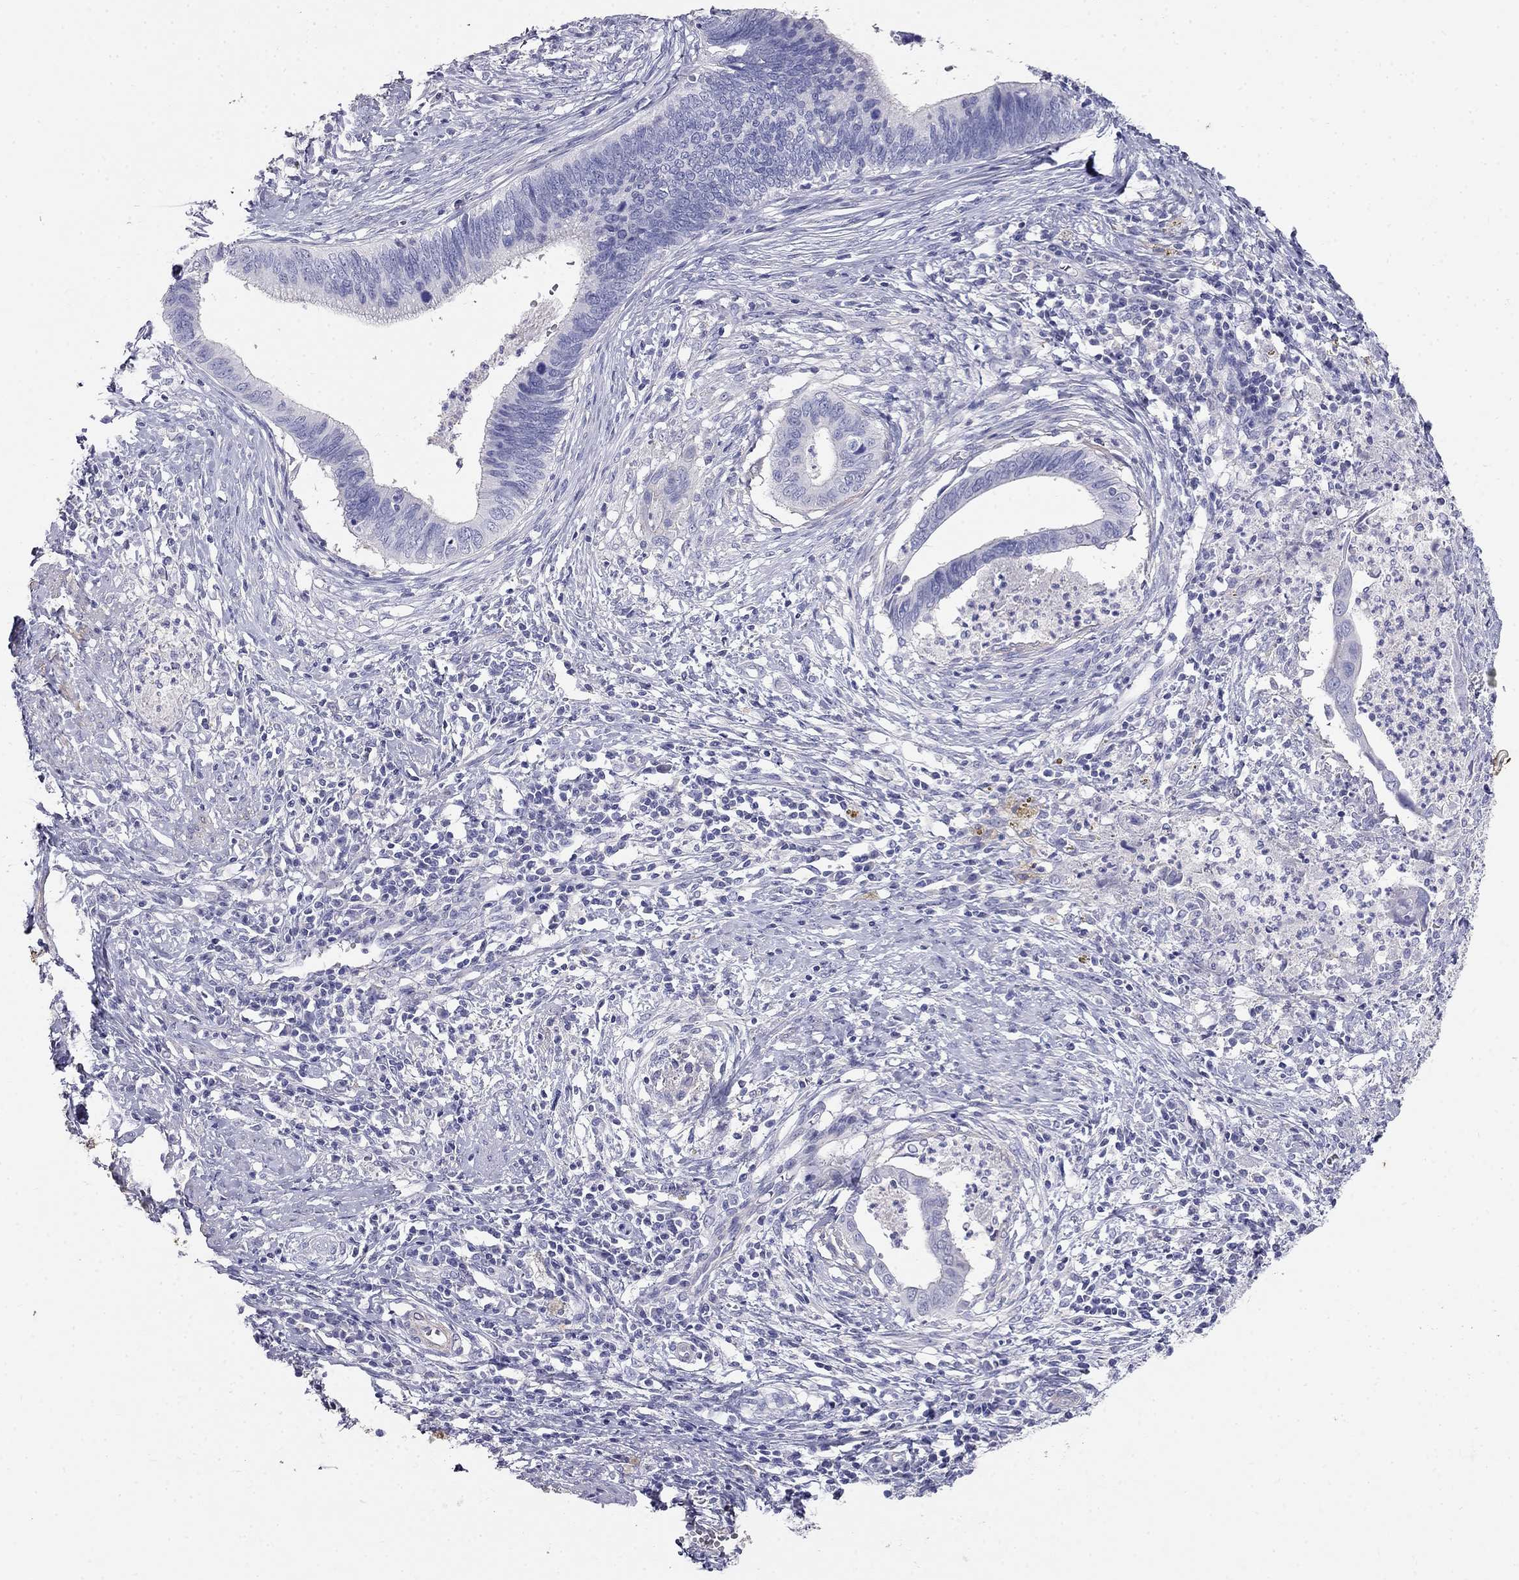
{"staining": {"intensity": "negative", "quantity": "none", "location": "none"}, "tissue": "cervical cancer", "cell_type": "Tumor cells", "image_type": "cancer", "snomed": [{"axis": "morphology", "description": "Adenocarcinoma, NOS"}, {"axis": "topography", "description": "Cervix"}], "caption": "Image shows no significant protein positivity in tumor cells of adenocarcinoma (cervical).", "gene": "LY6H", "patient": {"sex": "female", "age": 42}}